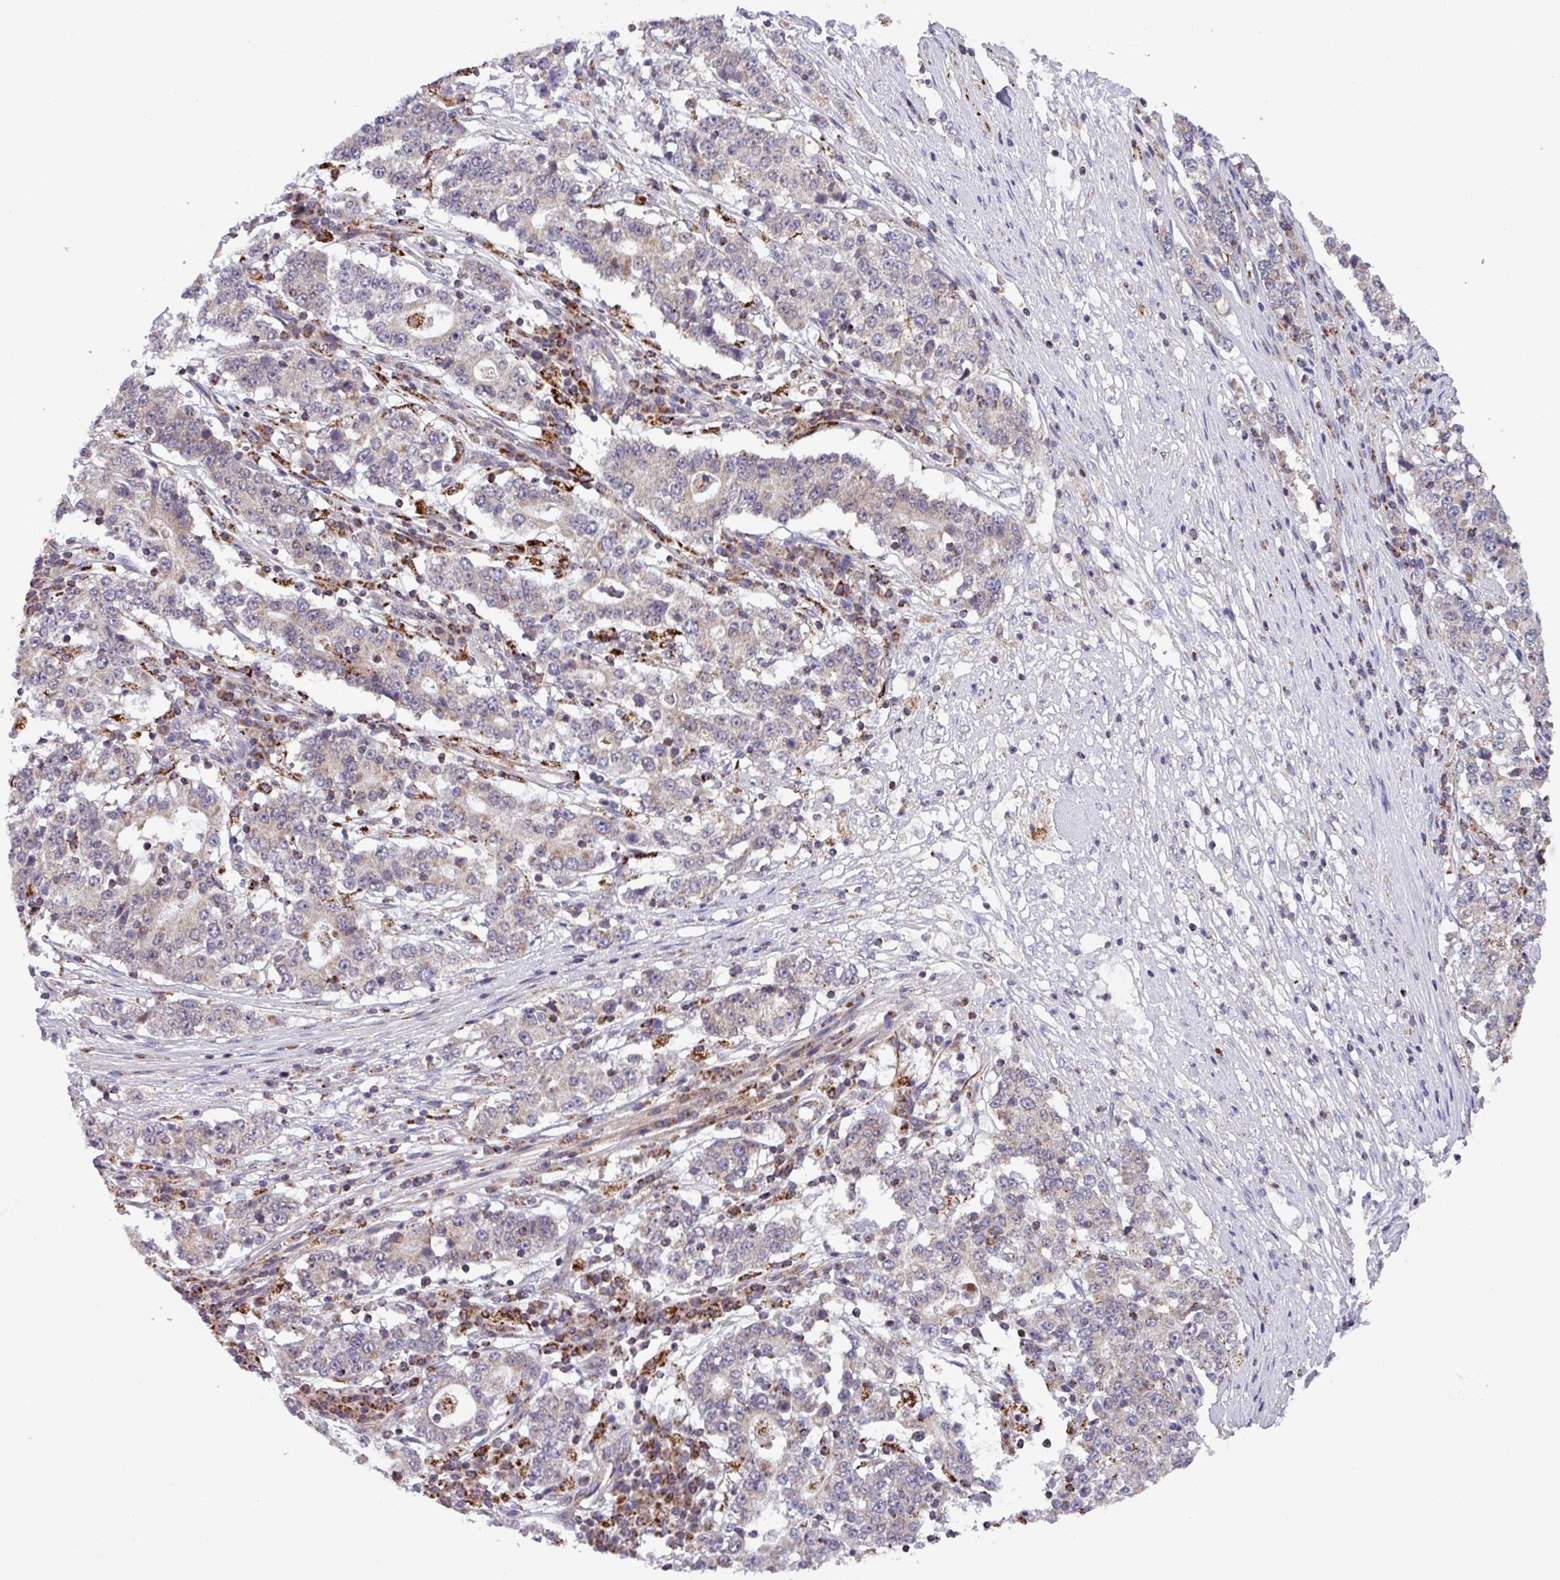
{"staining": {"intensity": "negative", "quantity": "none", "location": "none"}, "tissue": "stomach cancer", "cell_type": "Tumor cells", "image_type": "cancer", "snomed": [{"axis": "morphology", "description": "Adenocarcinoma, NOS"}, {"axis": "topography", "description": "Stomach"}], "caption": "Stomach adenocarcinoma stained for a protein using IHC reveals no expression tumor cells.", "gene": "AKIRIN1", "patient": {"sex": "male", "age": 59}}